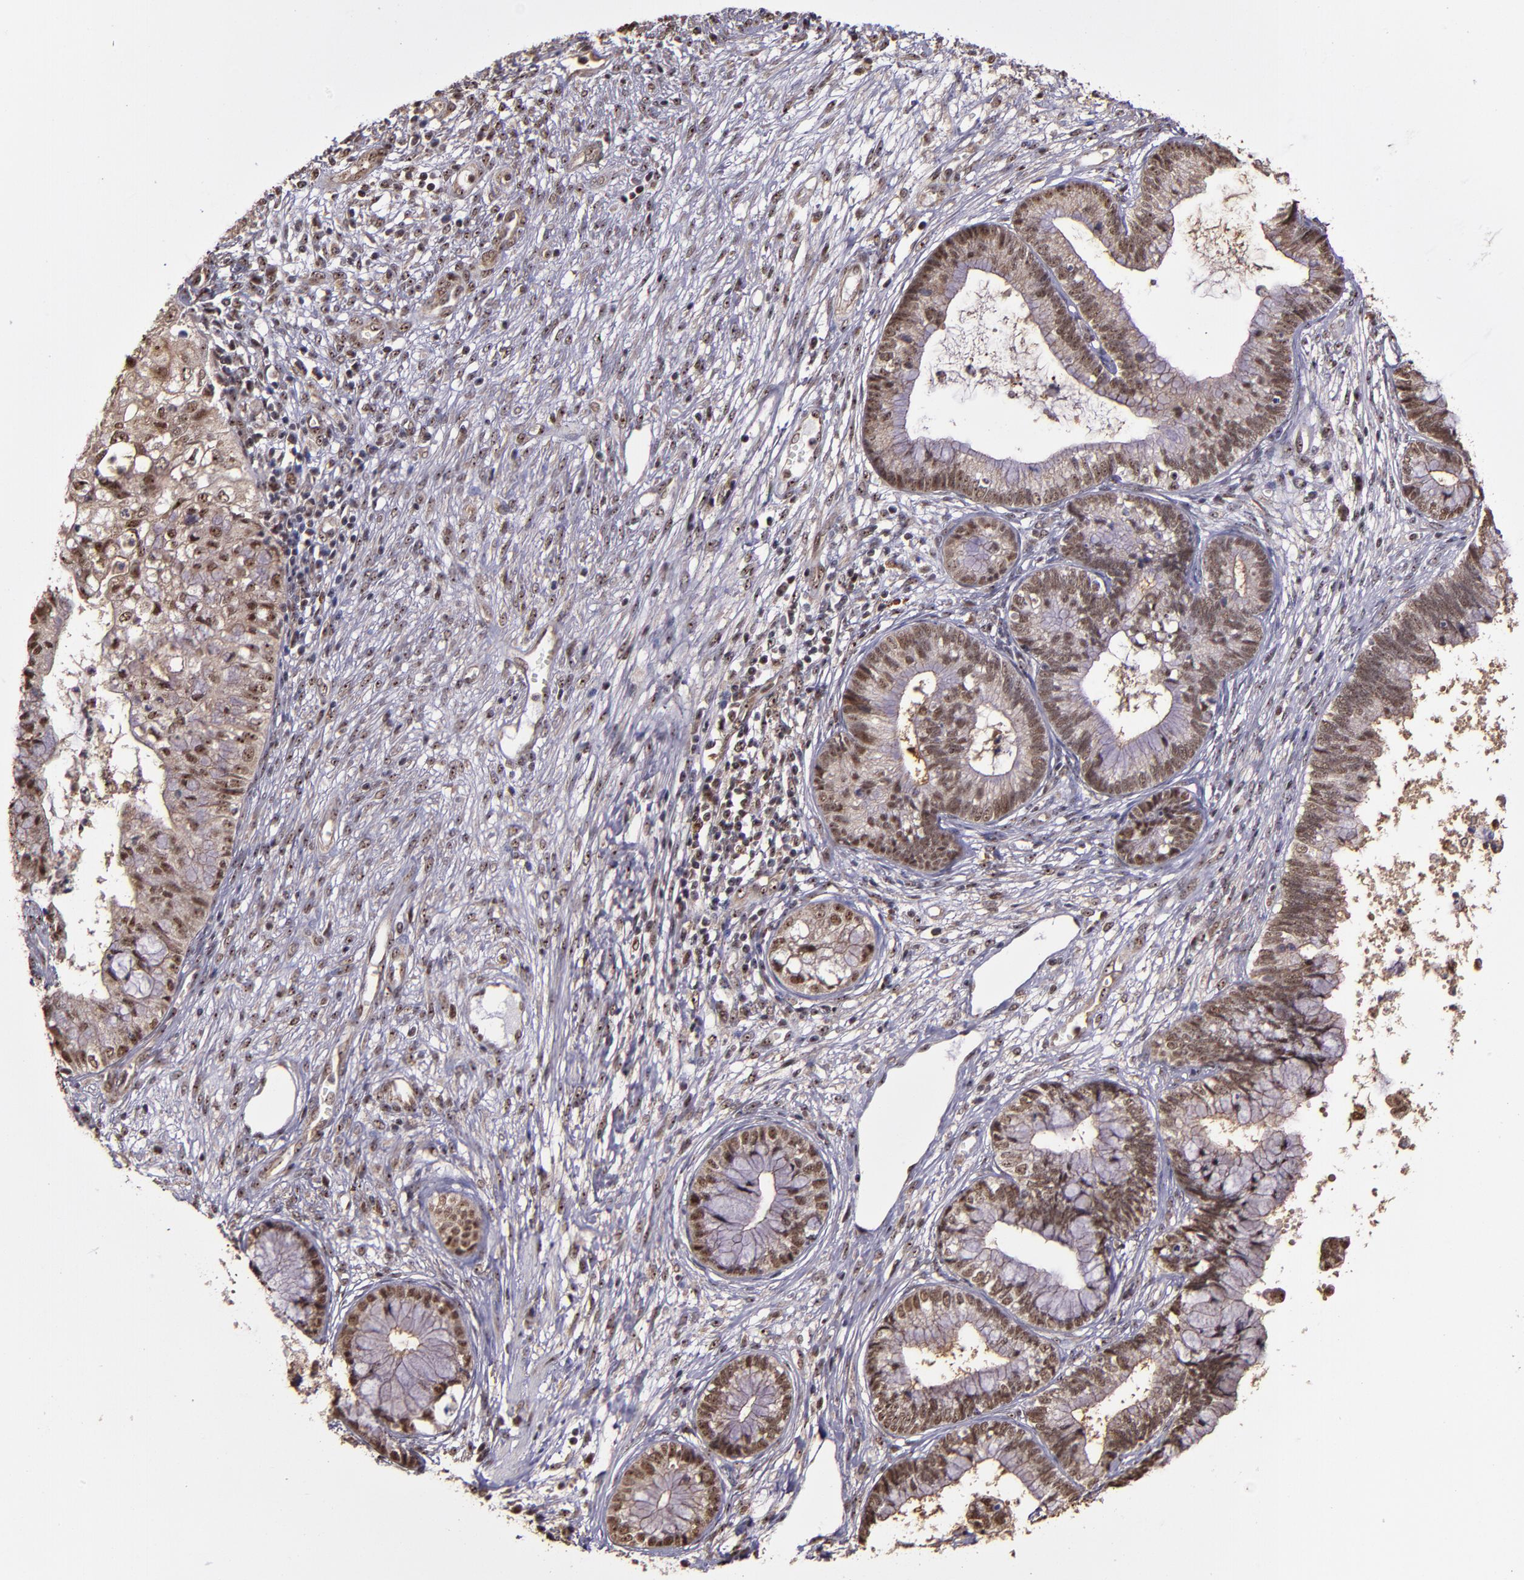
{"staining": {"intensity": "moderate", "quantity": ">75%", "location": "nuclear"}, "tissue": "cervical cancer", "cell_type": "Tumor cells", "image_type": "cancer", "snomed": [{"axis": "morphology", "description": "Adenocarcinoma, NOS"}, {"axis": "topography", "description": "Cervix"}], "caption": "Adenocarcinoma (cervical) was stained to show a protein in brown. There is medium levels of moderate nuclear positivity in about >75% of tumor cells.", "gene": "CECR2", "patient": {"sex": "female", "age": 44}}